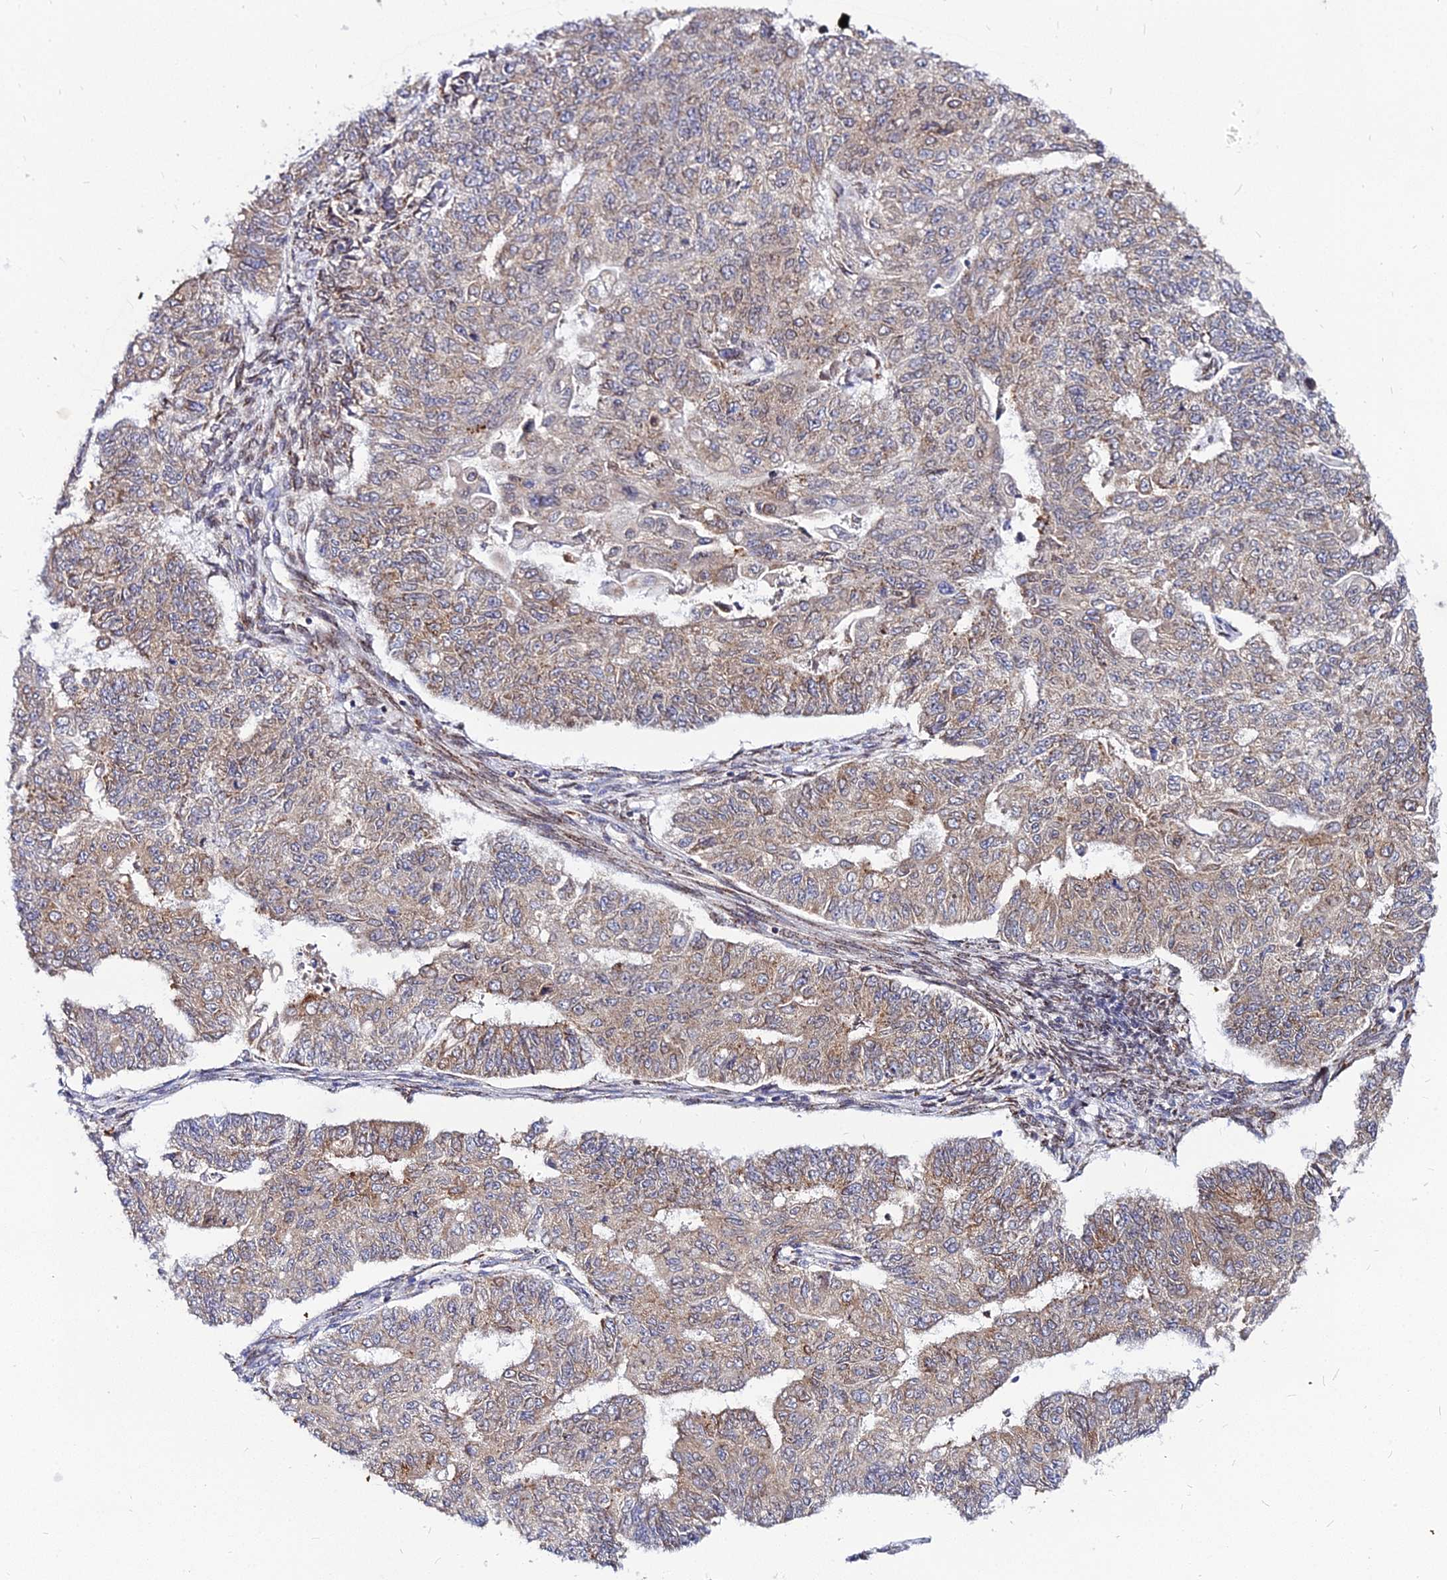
{"staining": {"intensity": "weak", "quantity": ">75%", "location": "cytoplasmic/membranous"}, "tissue": "endometrial cancer", "cell_type": "Tumor cells", "image_type": "cancer", "snomed": [{"axis": "morphology", "description": "Adenocarcinoma, NOS"}, {"axis": "topography", "description": "Endometrium"}], "caption": "Brown immunohistochemical staining in adenocarcinoma (endometrial) reveals weak cytoplasmic/membranous expression in approximately >75% of tumor cells.", "gene": "RNF121", "patient": {"sex": "female", "age": 32}}